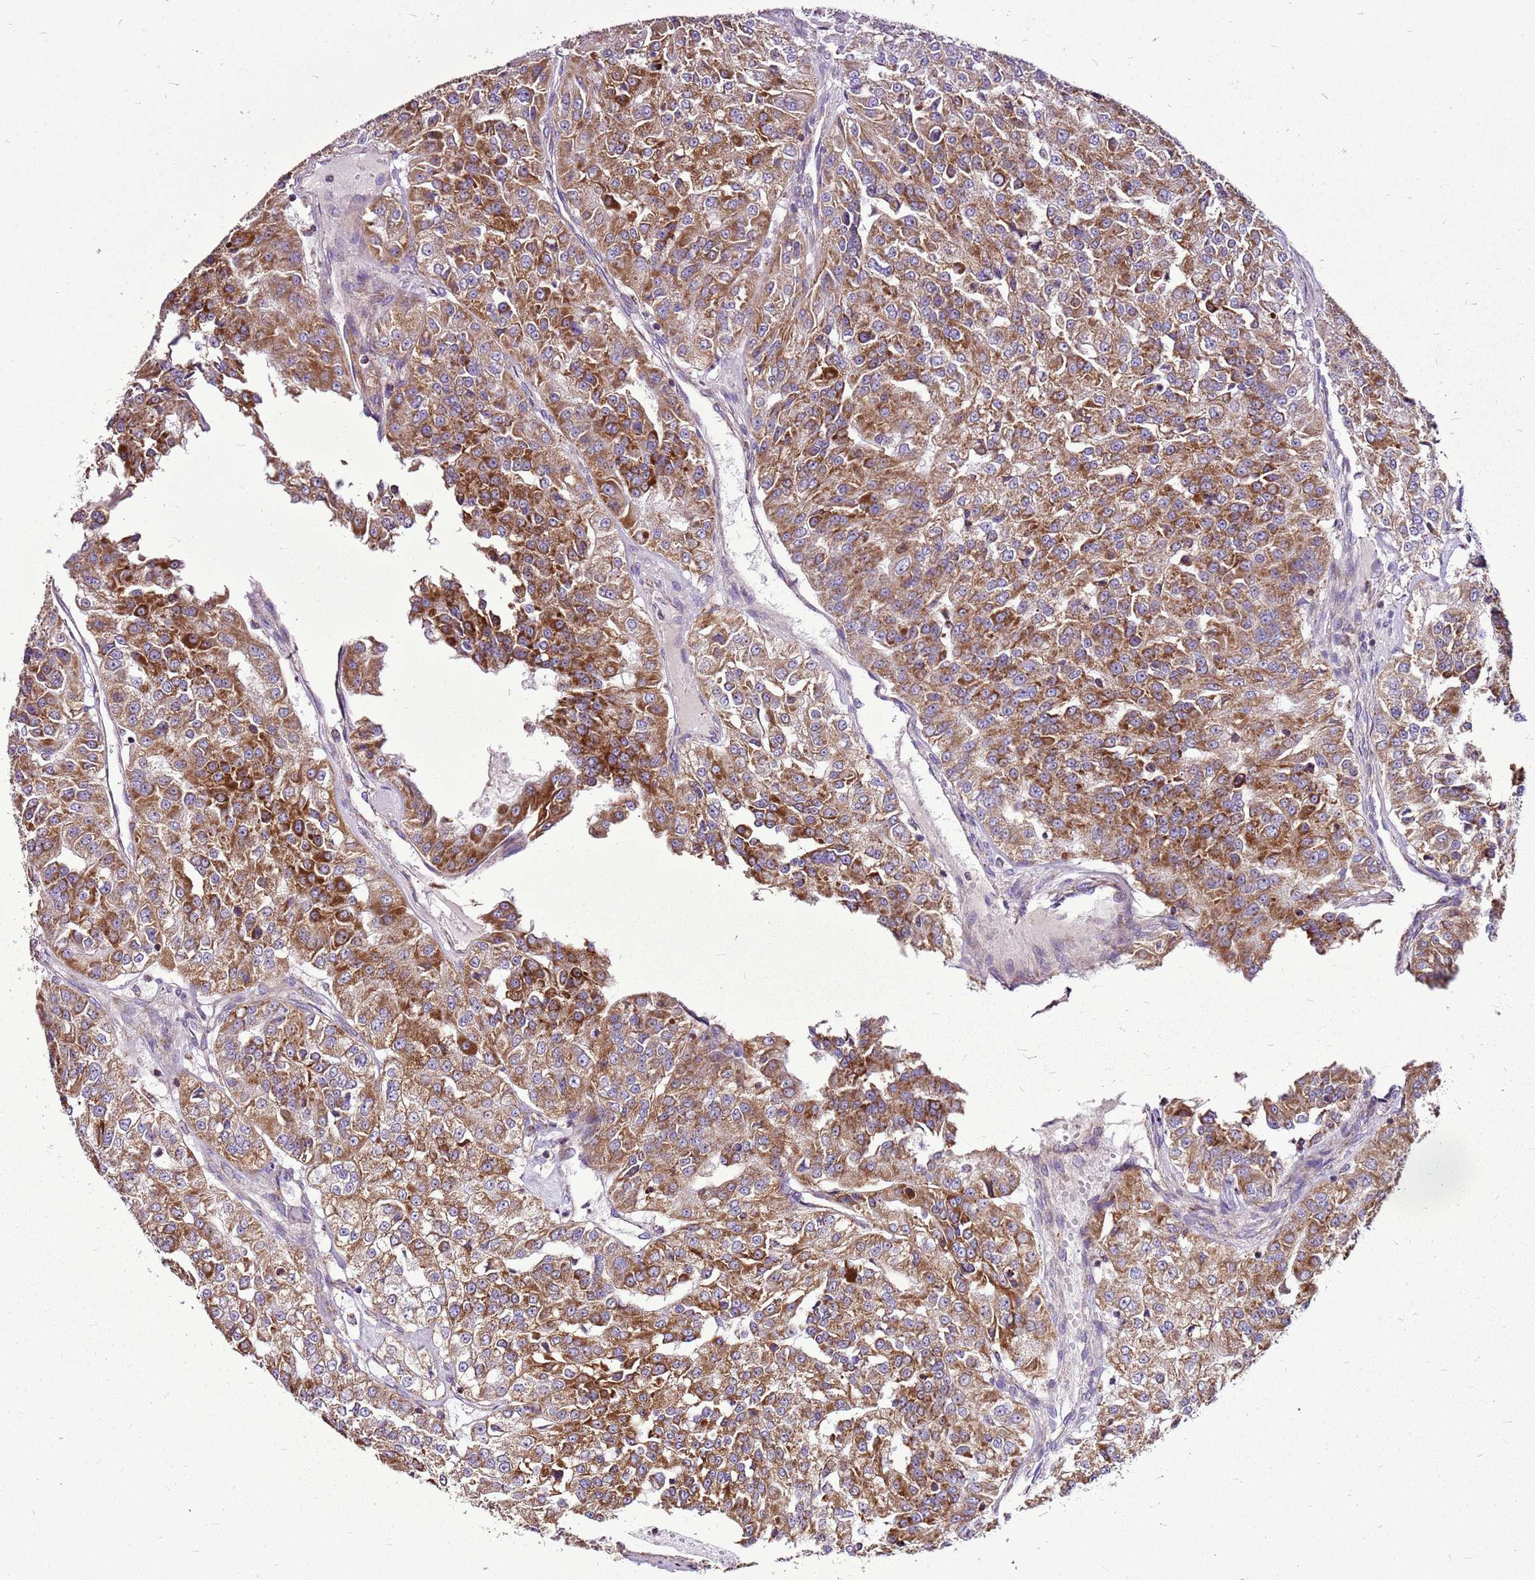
{"staining": {"intensity": "moderate", "quantity": ">75%", "location": "cytoplasmic/membranous"}, "tissue": "renal cancer", "cell_type": "Tumor cells", "image_type": "cancer", "snomed": [{"axis": "morphology", "description": "Adenocarcinoma, NOS"}, {"axis": "topography", "description": "Kidney"}], "caption": "Renal cancer (adenocarcinoma) was stained to show a protein in brown. There is medium levels of moderate cytoplasmic/membranous expression in approximately >75% of tumor cells. The staining was performed using DAB, with brown indicating positive protein expression. Nuclei are stained blue with hematoxylin.", "gene": "GCDH", "patient": {"sex": "female", "age": 63}}